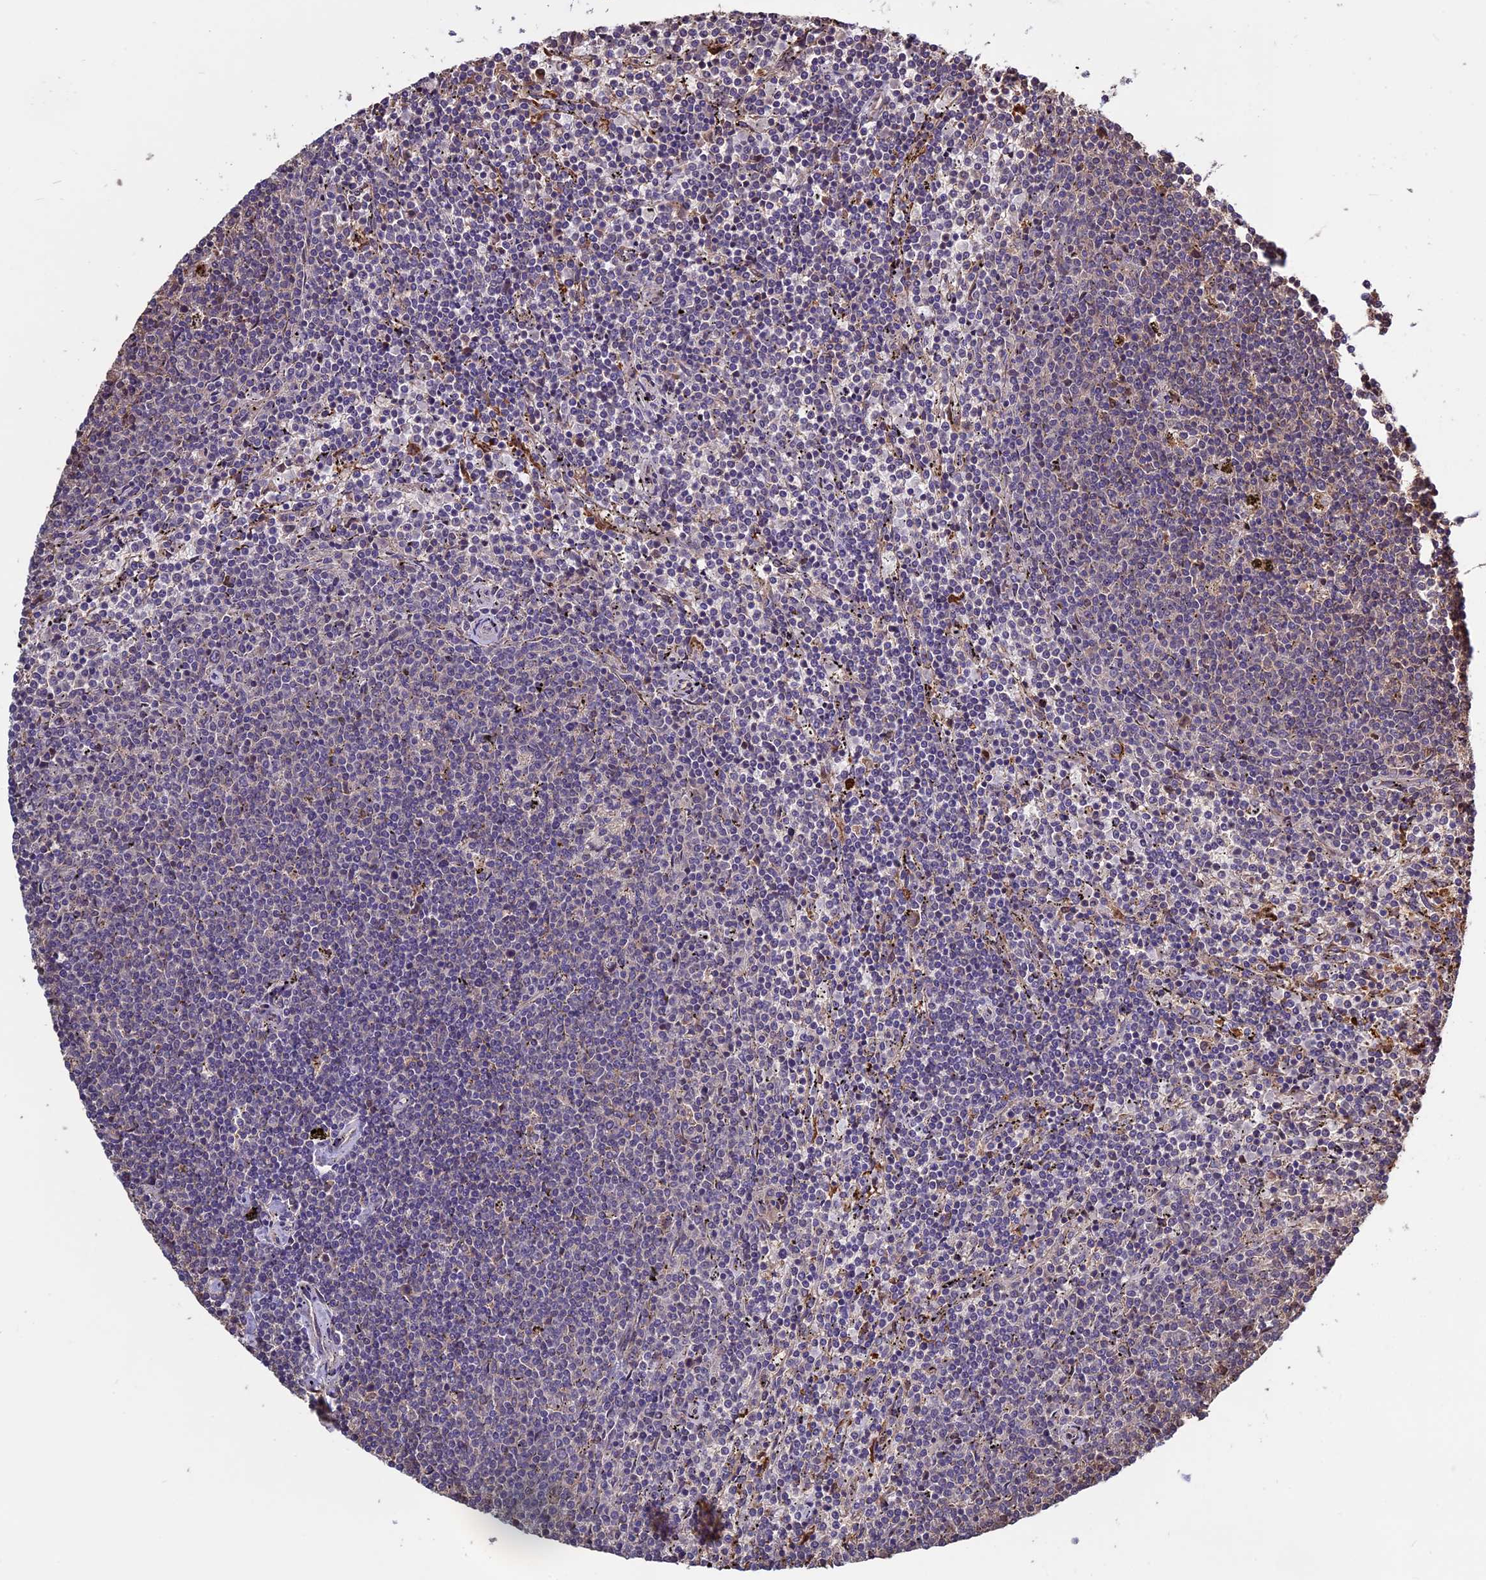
{"staining": {"intensity": "negative", "quantity": "none", "location": "none"}, "tissue": "lymphoma", "cell_type": "Tumor cells", "image_type": "cancer", "snomed": [{"axis": "morphology", "description": "Malignant lymphoma, non-Hodgkin's type, Low grade"}, {"axis": "topography", "description": "Spleen"}], "caption": "Immunohistochemistry (IHC) photomicrograph of human lymphoma stained for a protein (brown), which shows no positivity in tumor cells.", "gene": "VWA3A", "patient": {"sex": "female", "age": 50}}